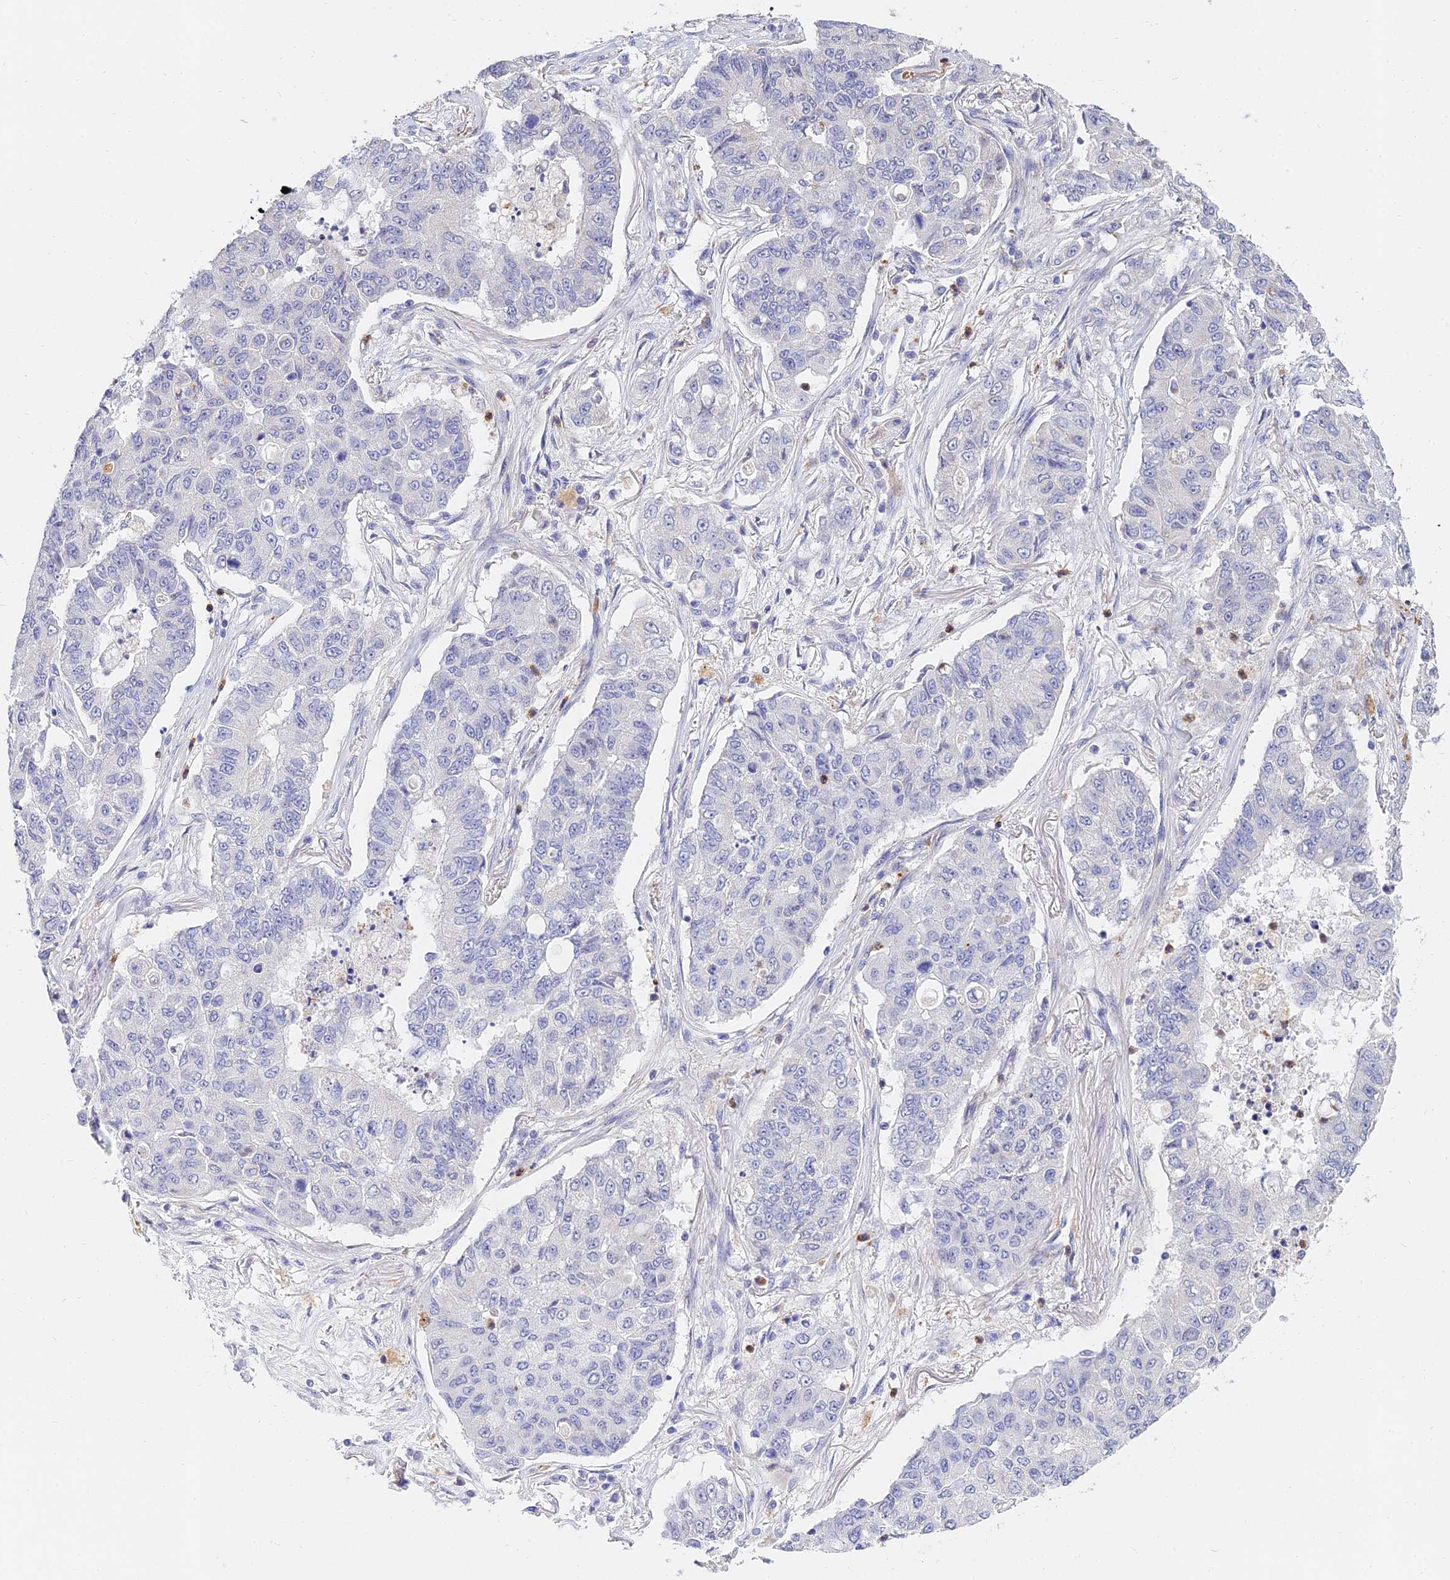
{"staining": {"intensity": "negative", "quantity": "none", "location": "none"}, "tissue": "lung cancer", "cell_type": "Tumor cells", "image_type": "cancer", "snomed": [{"axis": "morphology", "description": "Squamous cell carcinoma, NOS"}, {"axis": "topography", "description": "Lung"}], "caption": "This is an IHC image of human squamous cell carcinoma (lung). There is no positivity in tumor cells.", "gene": "VWC2L", "patient": {"sex": "male", "age": 74}}